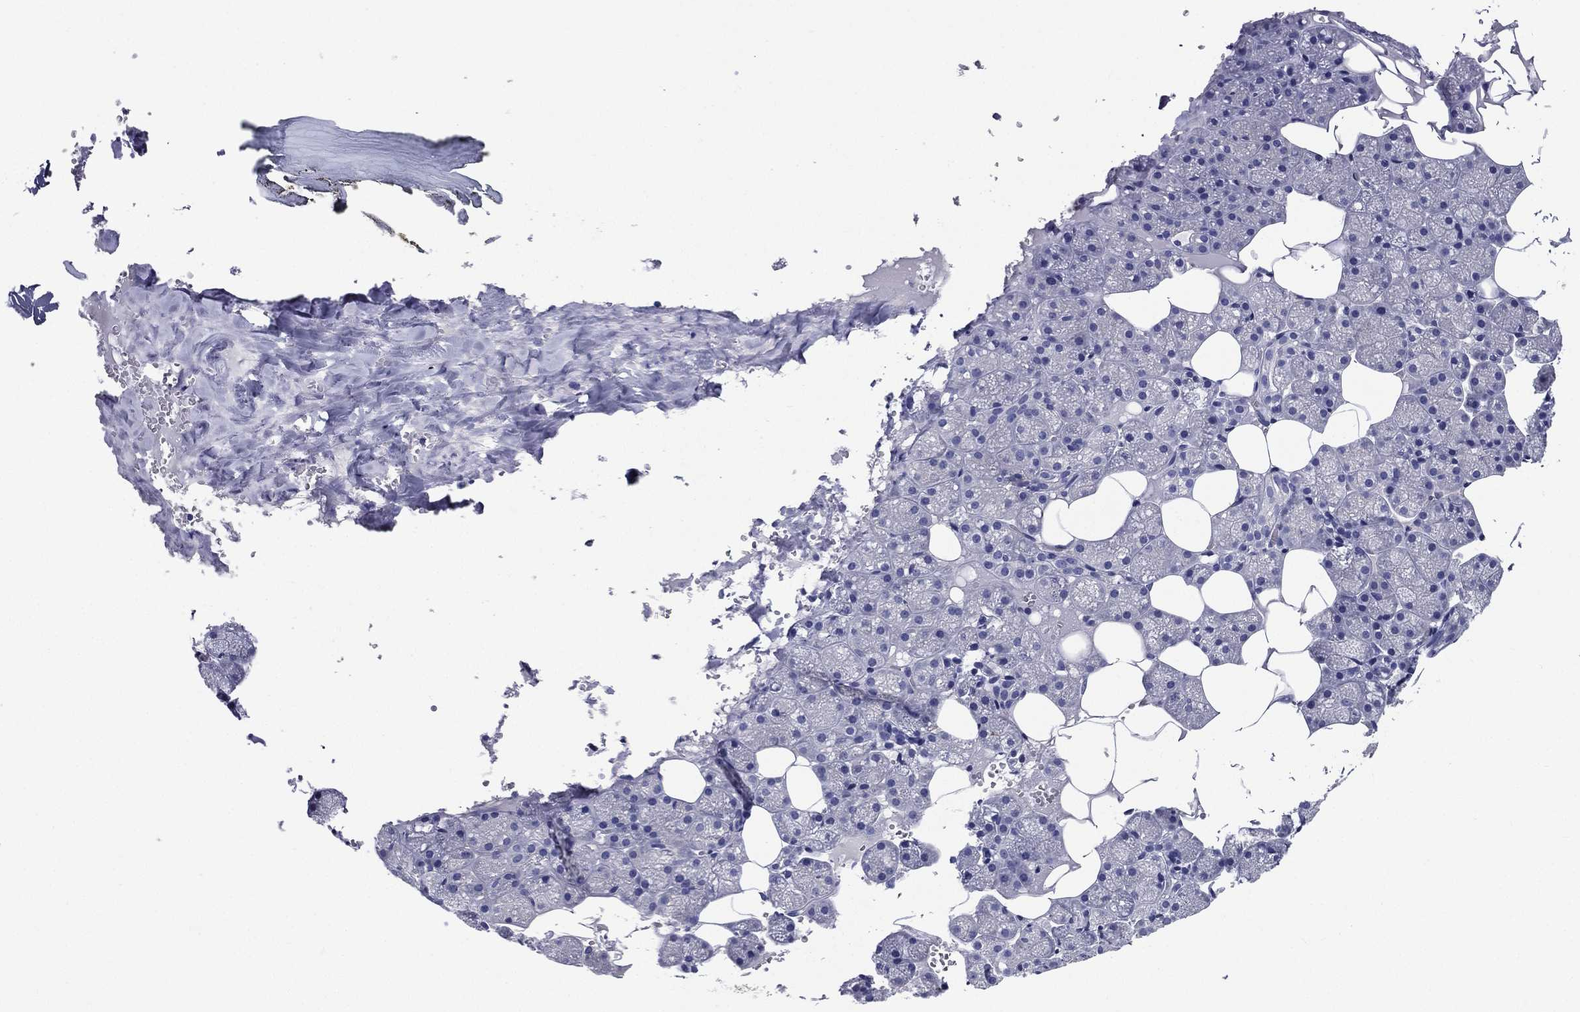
{"staining": {"intensity": "negative", "quantity": "none", "location": "none"}, "tissue": "salivary gland", "cell_type": "Glandular cells", "image_type": "normal", "snomed": [{"axis": "morphology", "description": "Normal tissue, NOS"}, {"axis": "topography", "description": "Salivary gland"}], "caption": "Glandular cells show no significant protein staining in benign salivary gland.", "gene": "ACE2", "patient": {"sex": "male", "age": 38}}